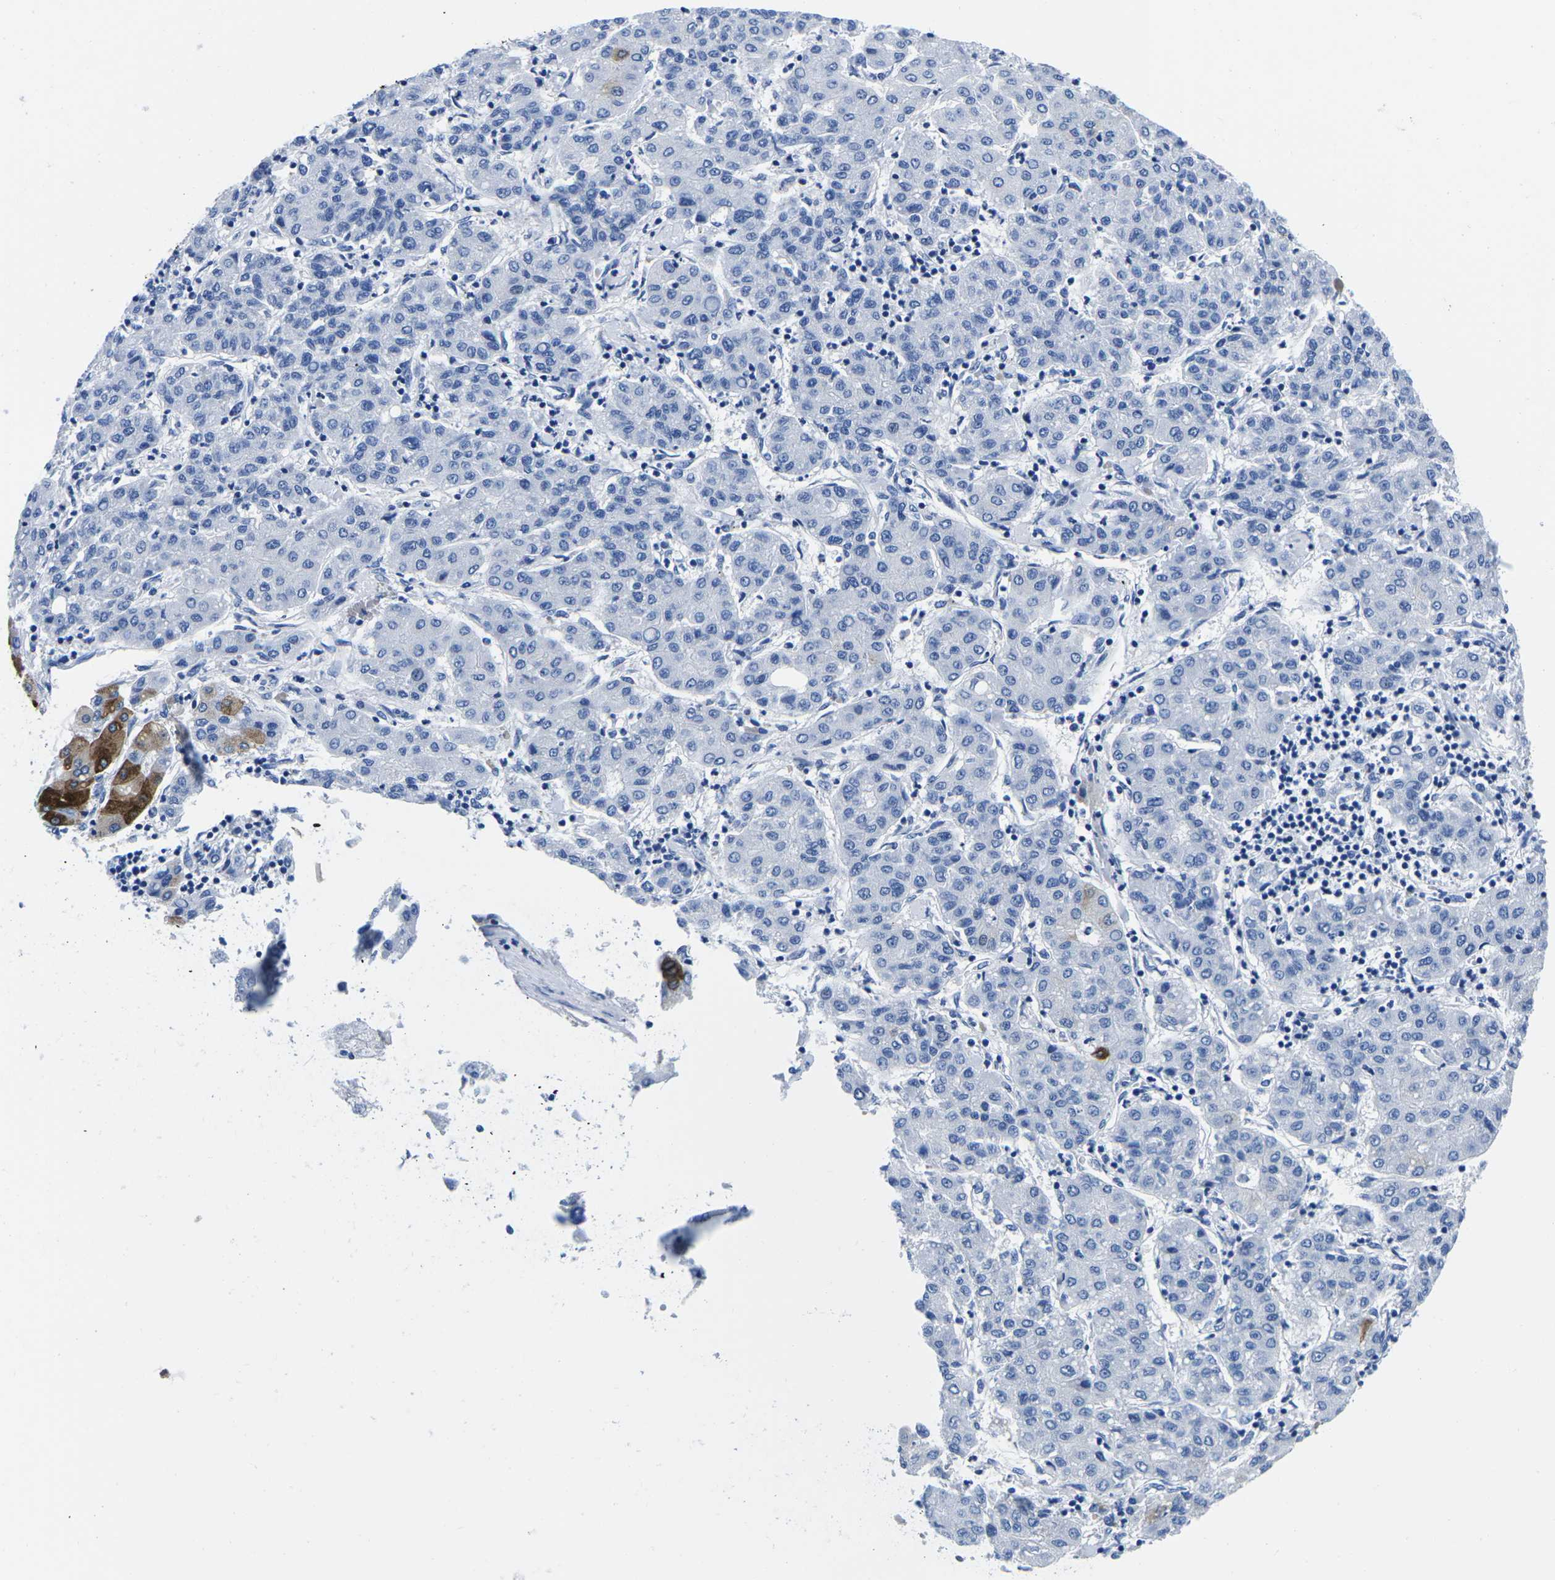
{"staining": {"intensity": "moderate", "quantity": "<25%", "location": "cytoplasmic/membranous"}, "tissue": "liver cancer", "cell_type": "Tumor cells", "image_type": "cancer", "snomed": [{"axis": "morphology", "description": "Carcinoma, Hepatocellular, NOS"}, {"axis": "topography", "description": "Liver"}], "caption": "Immunohistochemical staining of hepatocellular carcinoma (liver) displays low levels of moderate cytoplasmic/membranous positivity in approximately <25% of tumor cells. (IHC, brightfield microscopy, high magnification).", "gene": "CYP1A2", "patient": {"sex": "male", "age": 65}}